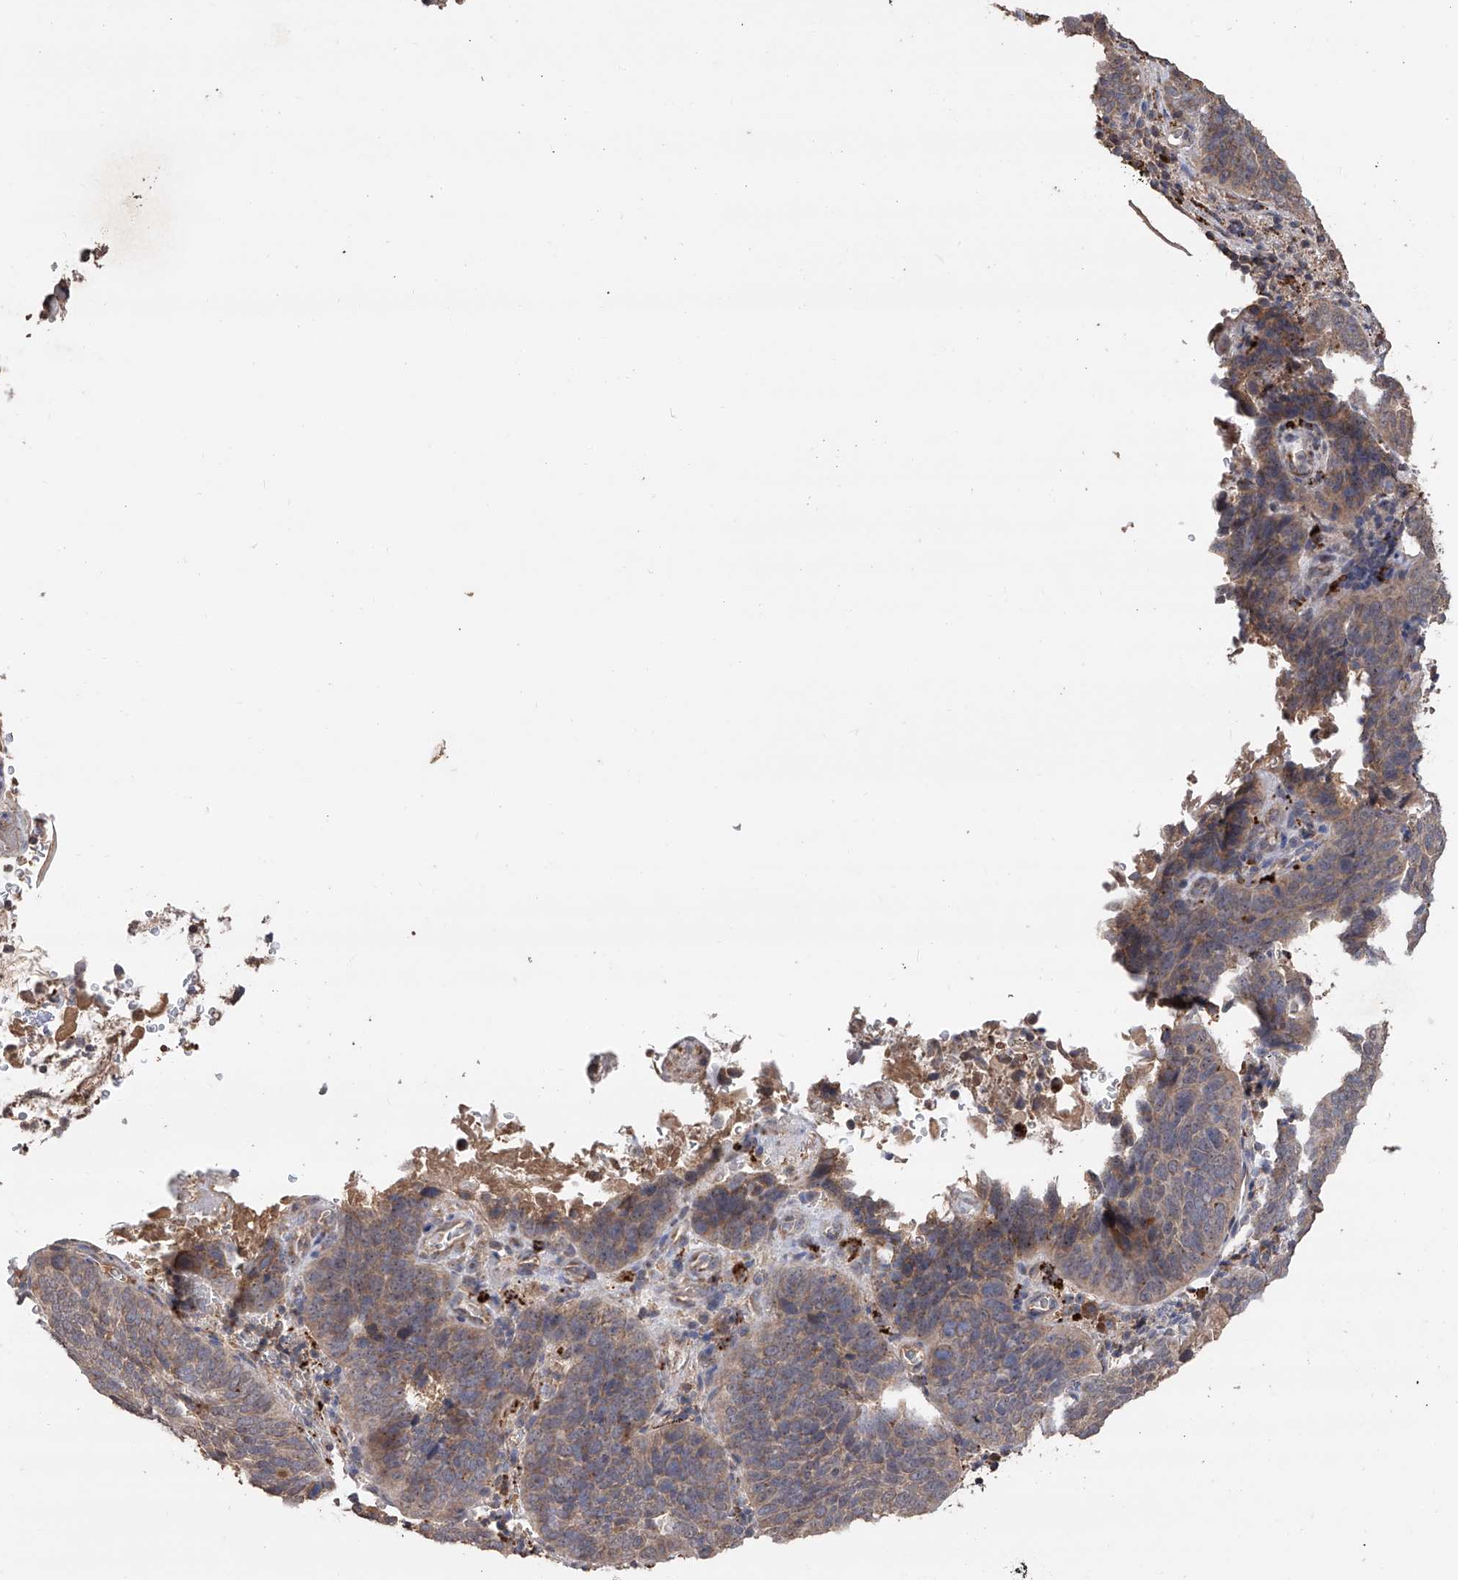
{"staining": {"intensity": "moderate", "quantity": ">75%", "location": "cytoplasmic/membranous"}, "tissue": "cervical cancer", "cell_type": "Tumor cells", "image_type": "cancer", "snomed": [{"axis": "morphology", "description": "Squamous cell carcinoma, NOS"}, {"axis": "topography", "description": "Cervix"}], "caption": "The photomicrograph demonstrates a brown stain indicating the presence of a protein in the cytoplasmic/membranous of tumor cells in cervical cancer.", "gene": "EDN1", "patient": {"sex": "female", "age": 60}}